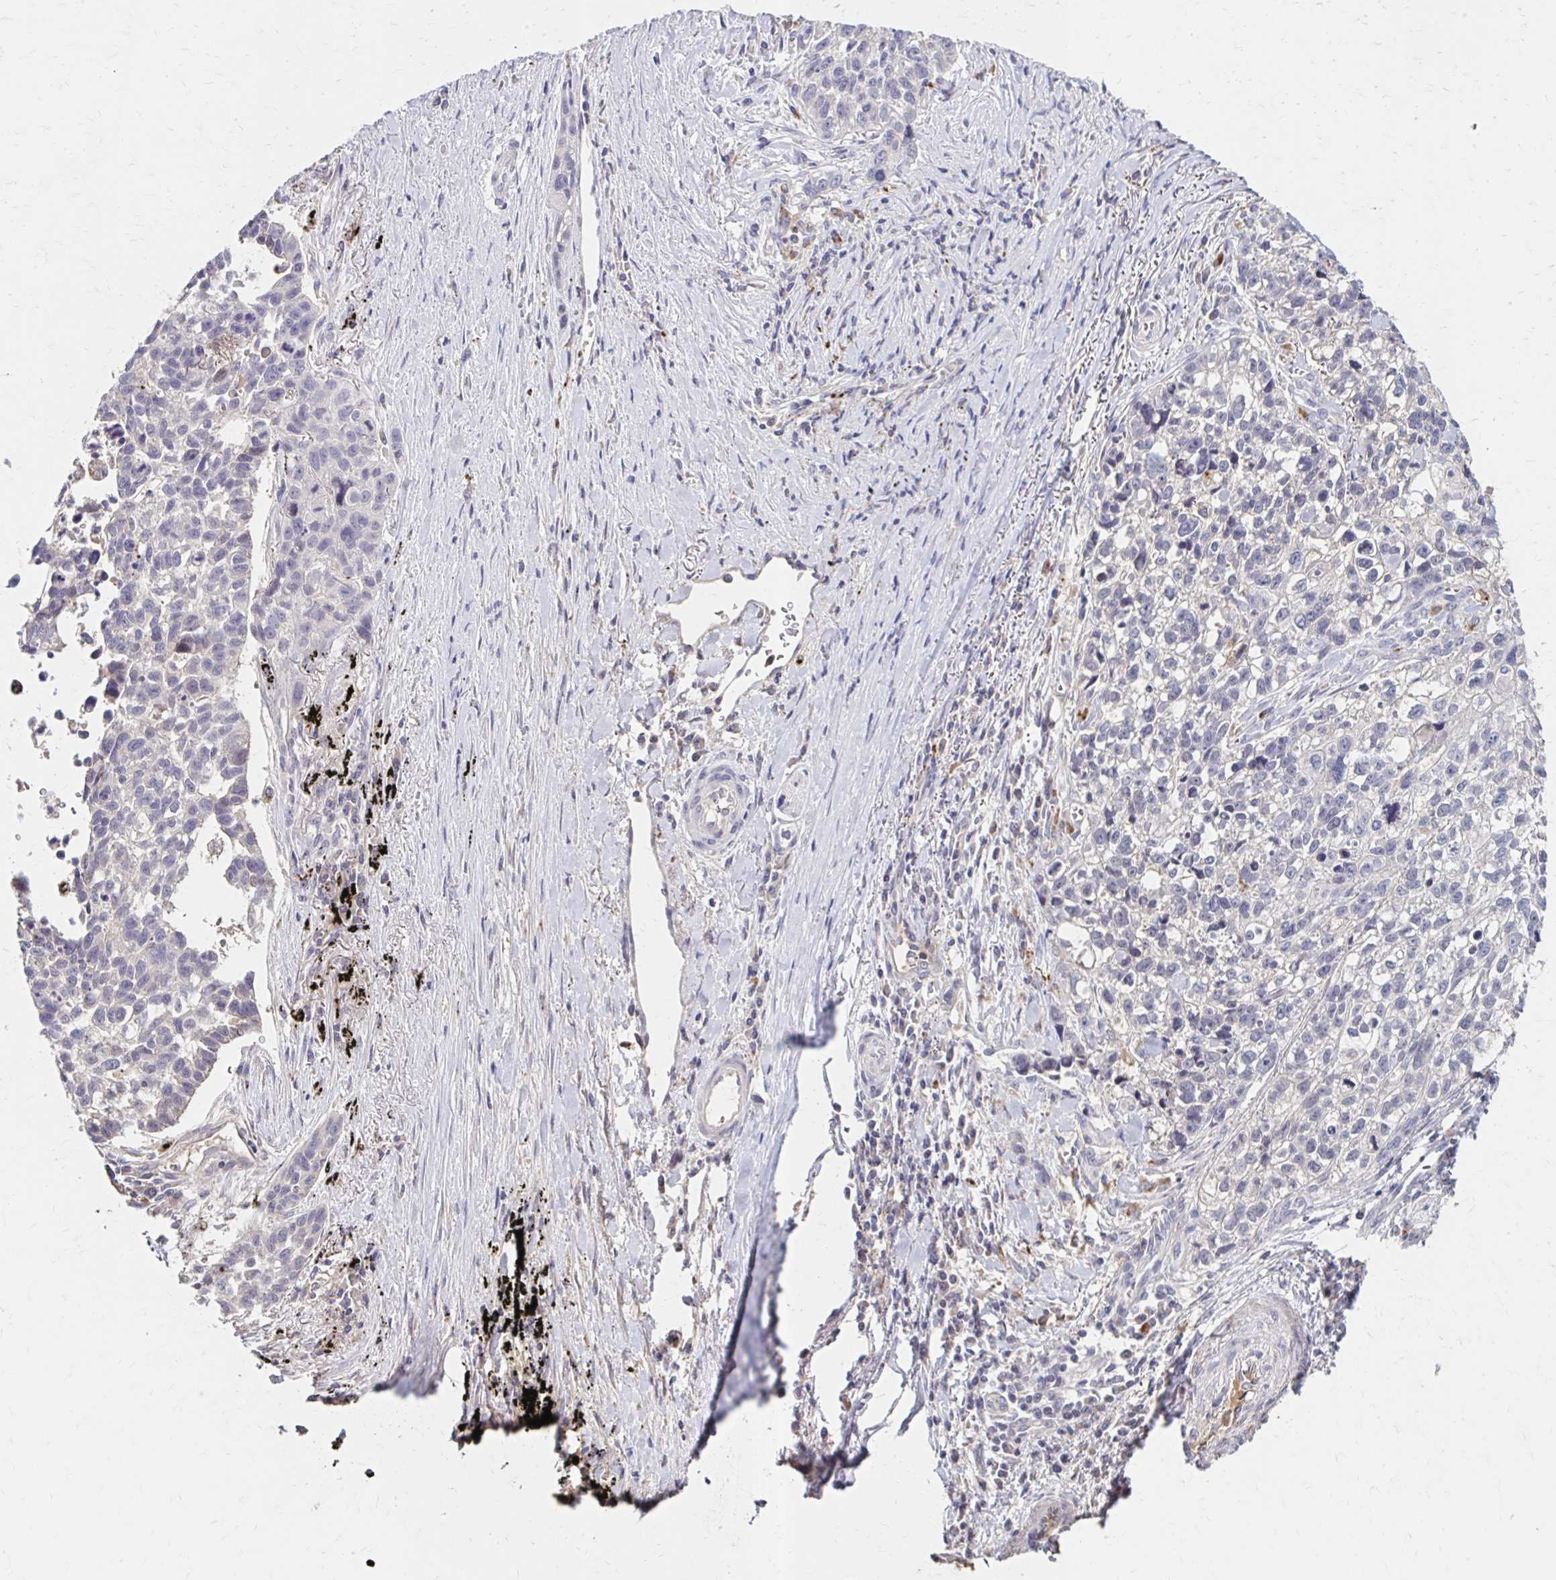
{"staining": {"intensity": "negative", "quantity": "none", "location": "none"}, "tissue": "lung cancer", "cell_type": "Tumor cells", "image_type": "cancer", "snomed": [{"axis": "morphology", "description": "Squamous cell carcinoma, NOS"}, {"axis": "topography", "description": "Lung"}], "caption": "DAB immunohistochemical staining of squamous cell carcinoma (lung) reveals no significant positivity in tumor cells. The staining was performed using DAB to visualize the protein expression in brown, while the nuclei were stained in blue with hematoxylin (Magnification: 20x).", "gene": "HMGCS2", "patient": {"sex": "male", "age": 74}}